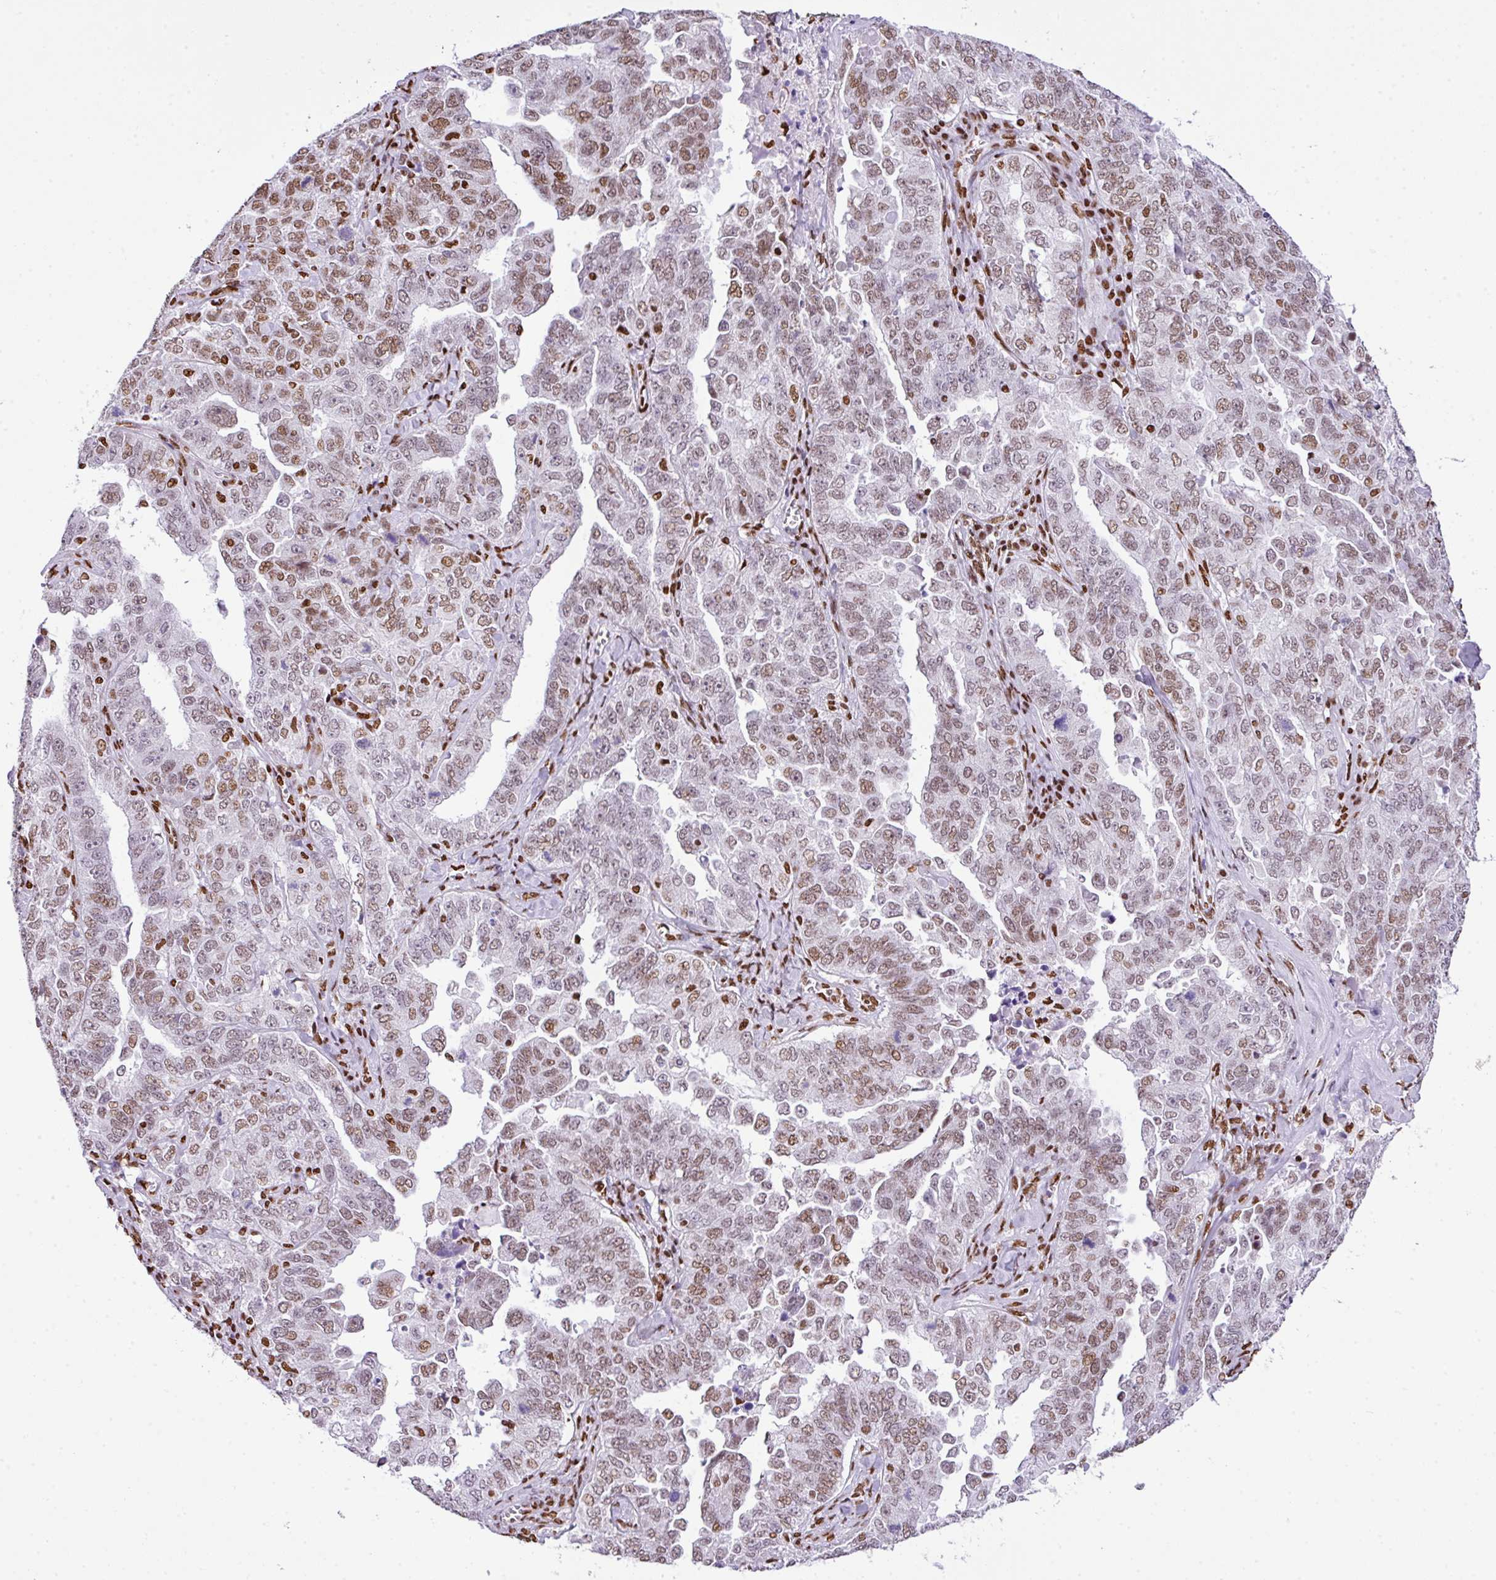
{"staining": {"intensity": "moderate", "quantity": "25%-75%", "location": "nuclear"}, "tissue": "ovarian cancer", "cell_type": "Tumor cells", "image_type": "cancer", "snomed": [{"axis": "morphology", "description": "Carcinoma, endometroid"}, {"axis": "topography", "description": "Ovary"}], "caption": "DAB (3,3'-diaminobenzidine) immunohistochemical staining of human ovarian endometroid carcinoma reveals moderate nuclear protein expression in about 25%-75% of tumor cells.", "gene": "RARG", "patient": {"sex": "female", "age": 62}}